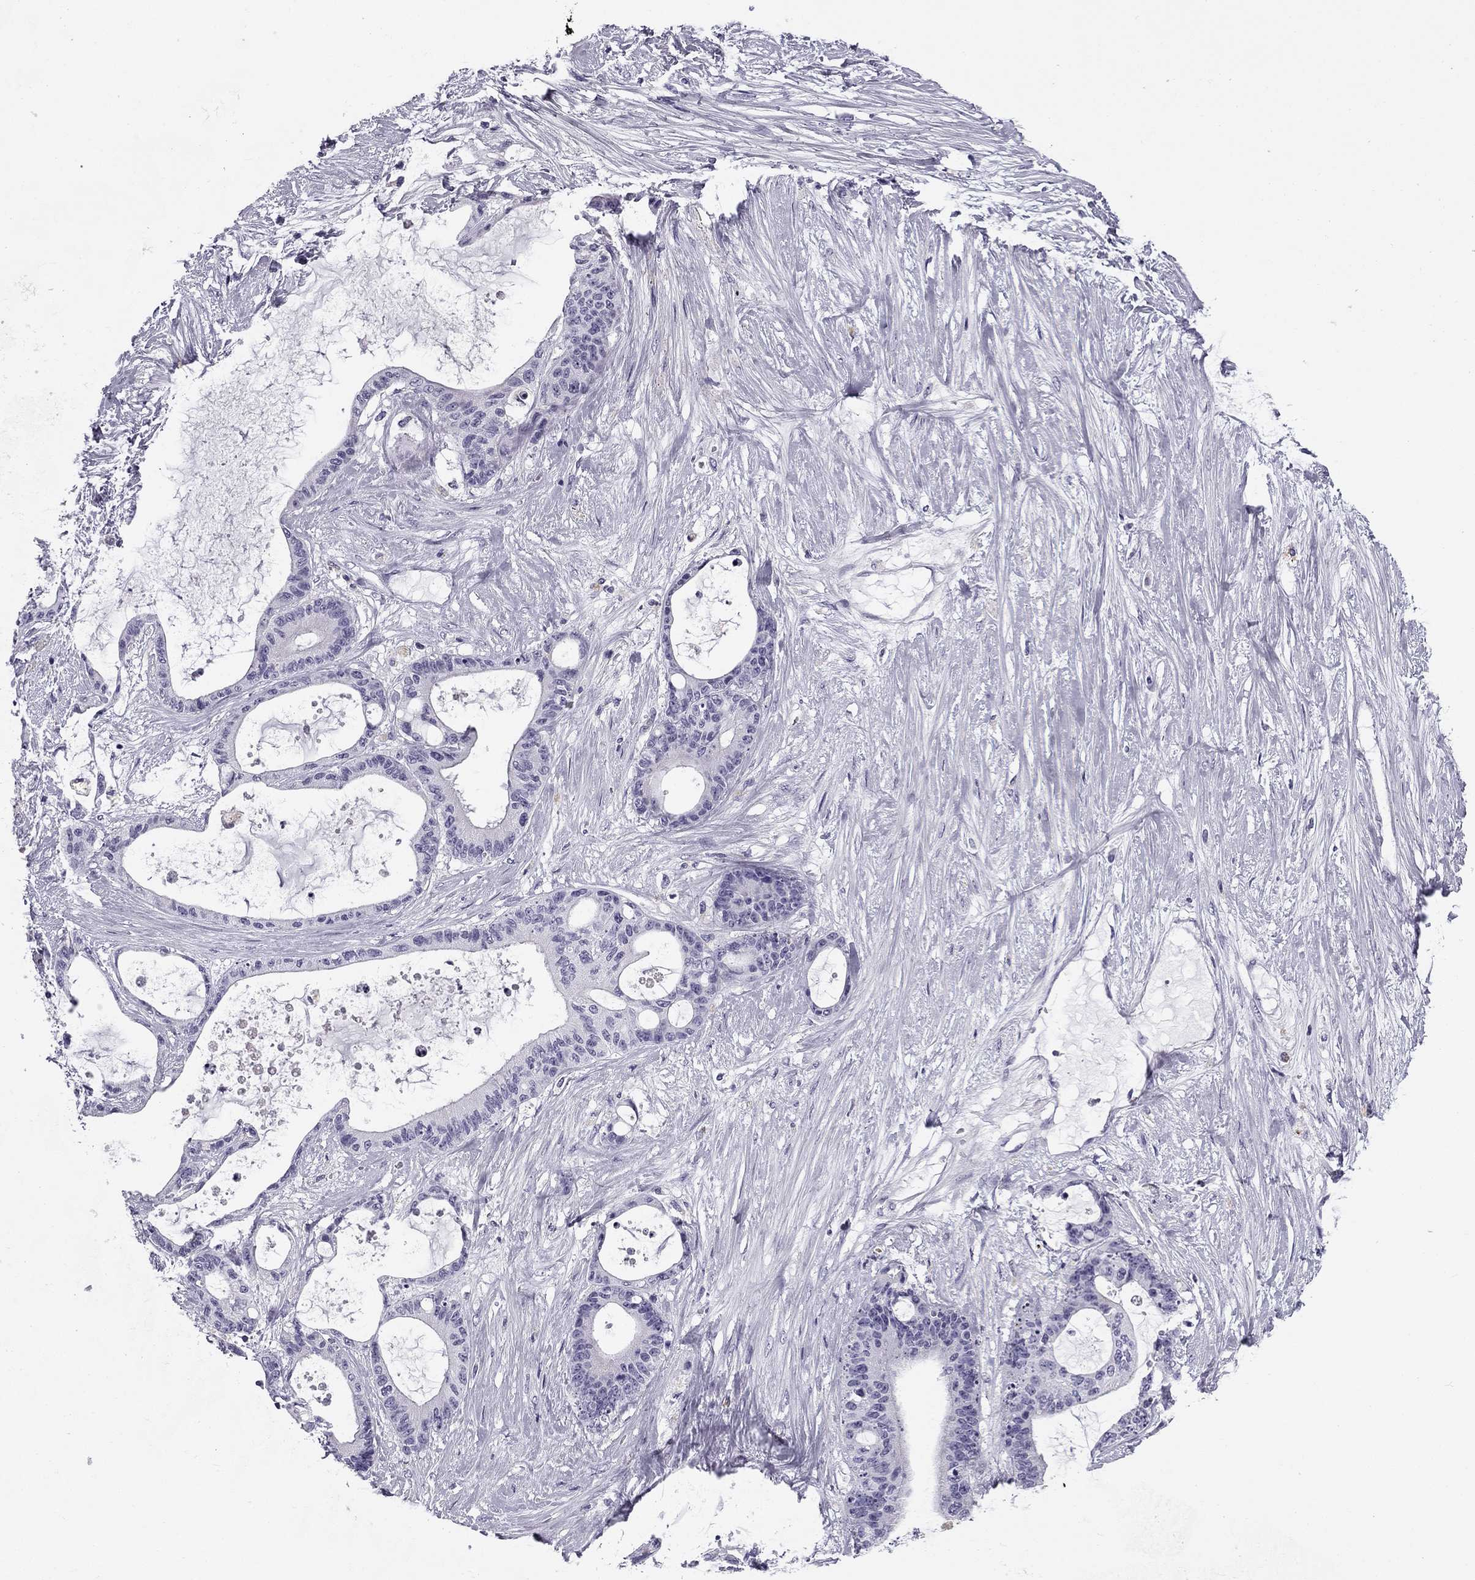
{"staining": {"intensity": "negative", "quantity": "none", "location": "none"}, "tissue": "liver cancer", "cell_type": "Tumor cells", "image_type": "cancer", "snomed": [{"axis": "morphology", "description": "Normal tissue, NOS"}, {"axis": "morphology", "description": "Cholangiocarcinoma"}, {"axis": "topography", "description": "Liver"}, {"axis": "topography", "description": "Peripheral nerve tissue"}], "caption": "High power microscopy micrograph of an immunohistochemistry micrograph of liver cancer, revealing no significant positivity in tumor cells. (DAB immunohistochemistry visualized using brightfield microscopy, high magnification).", "gene": "MC5R", "patient": {"sex": "female", "age": 73}}